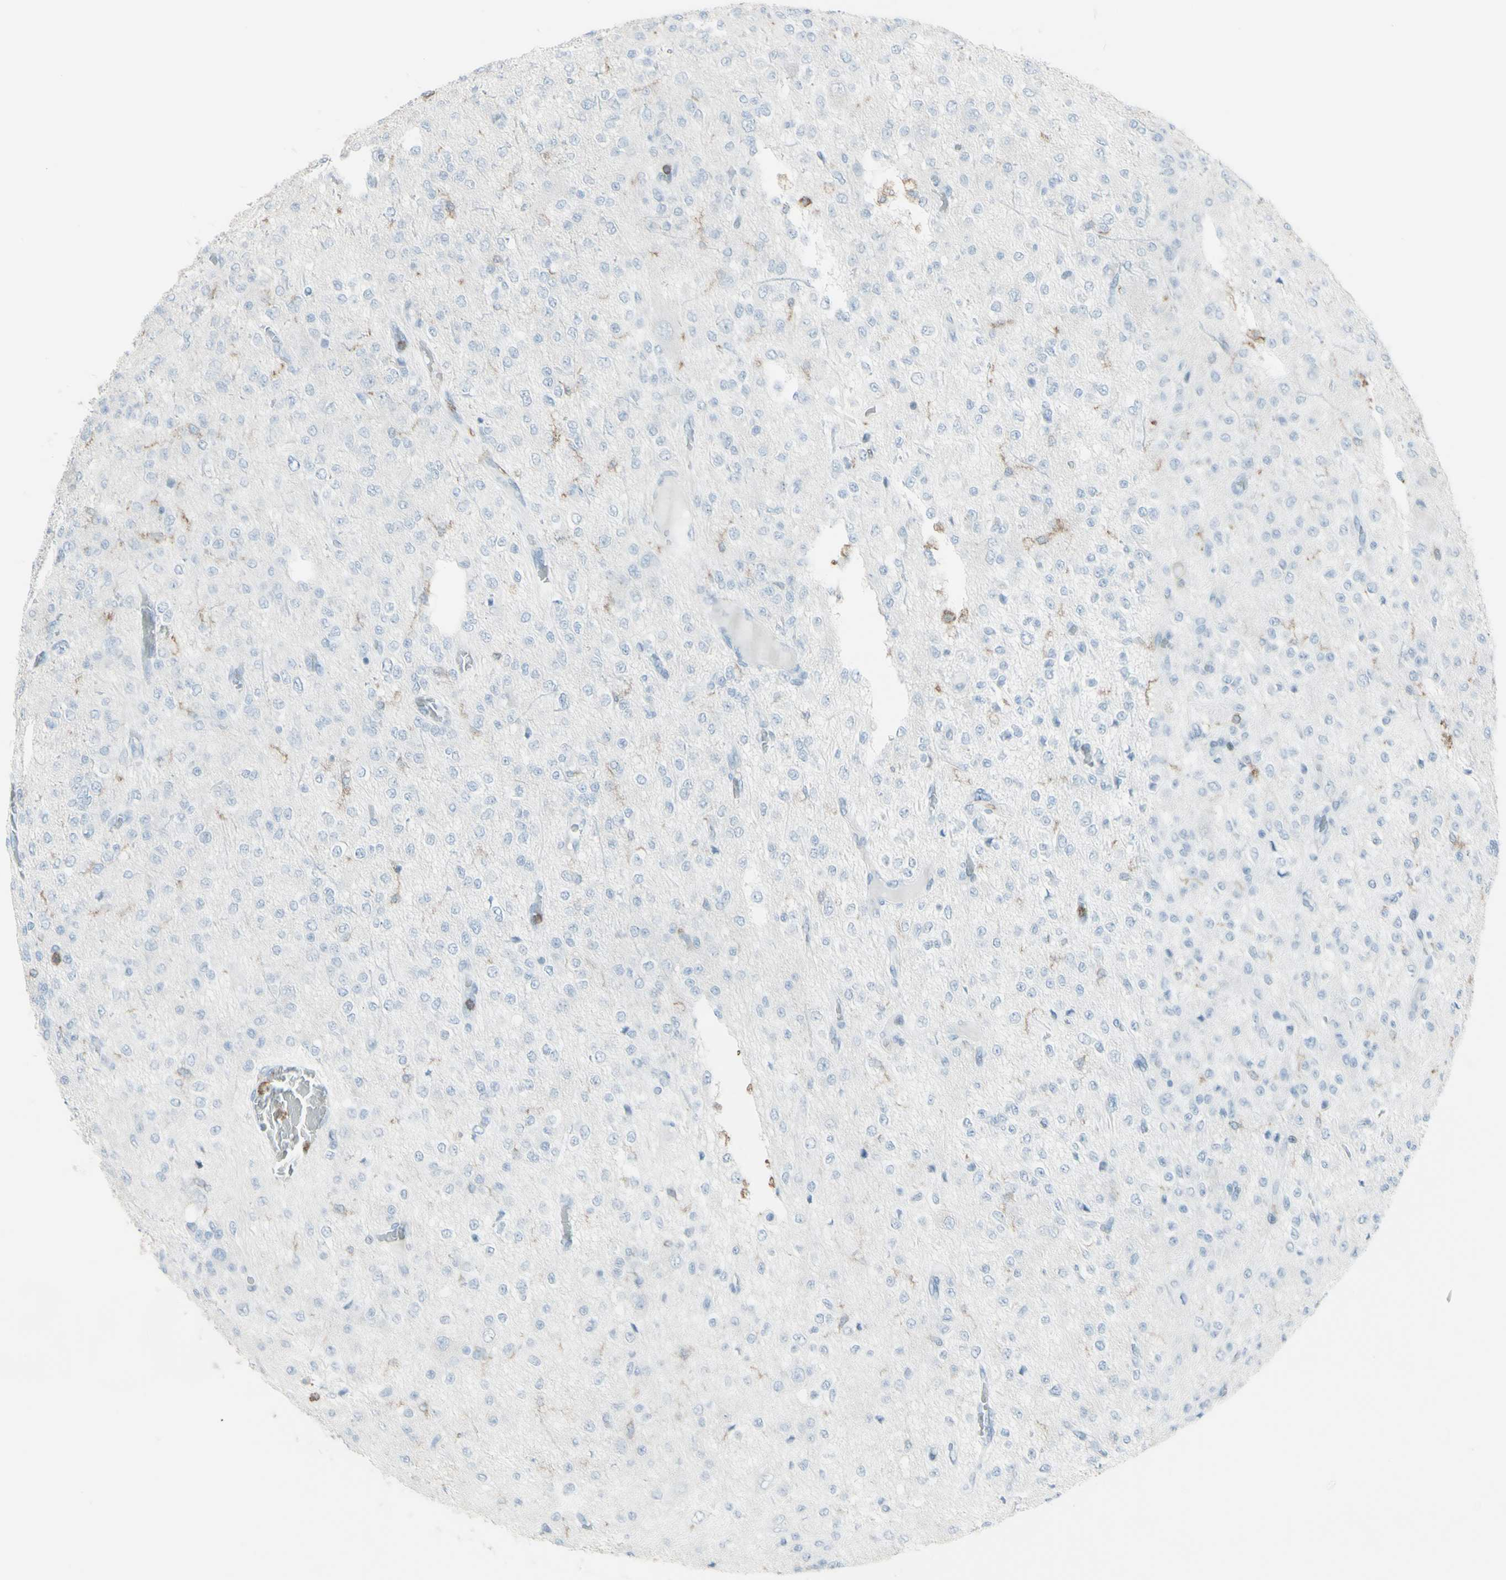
{"staining": {"intensity": "weak", "quantity": "<25%", "location": "cytoplasmic/membranous"}, "tissue": "glioma", "cell_type": "Tumor cells", "image_type": "cancer", "snomed": [{"axis": "morphology", "description": "Glioma, malignant, Low grade"}, {"axis": "topography", "description": "Brain"}], "caption": "An immunohistochemistry photomicrograph of glioma is shown. There is no staining in tumor cells of glioma. (DAB (3,3'-diaminobenzidine) immunohistochemistry (IHC) visualized using brightfield microscopy, high magnification).", "gene": "NRG1", "patient": {"sex": "male", "age": 38}}